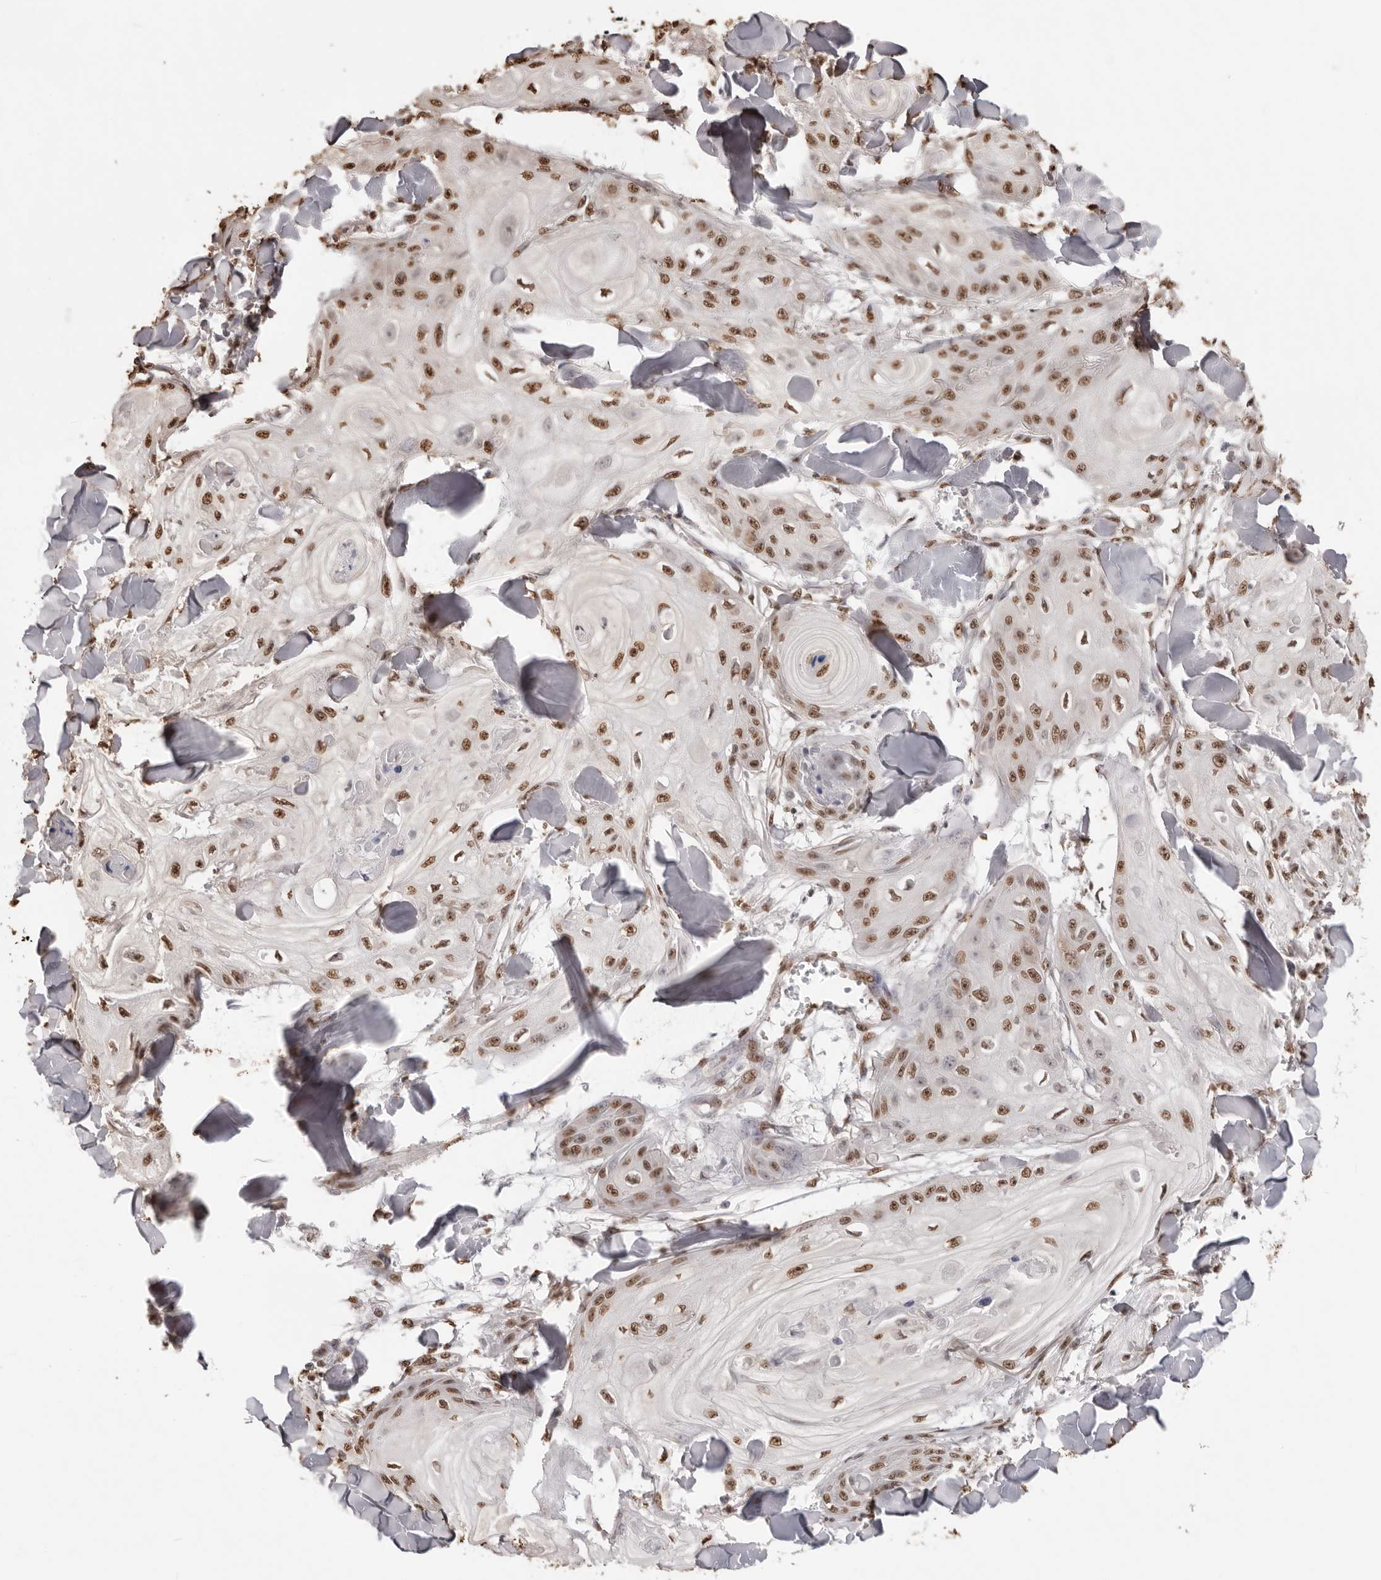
{"staining": {"intensity": "moderate", "quantity": ">75%", "location": "nuclear"}, "tissue": "skin cancer", "cell_type": "Tumor cells", "image_type": "cancer", "snomed": [{"axis": "morphology", "description": "Squamous cell carcinoma, NOS"}, {"axis": "topography", "description": "Skin"}], "caption": "Moderate nuclear protein staining is appreciated in approximately >75% of tumor cells in skin cancer (squamous cell carcinoma). (Stains: DAB in brown, nuclei in blue, Microscopy: brightfield microscopy at high magnification).", "gene": "OLIG3", "patient": {"sex": "male", "age": 74}}